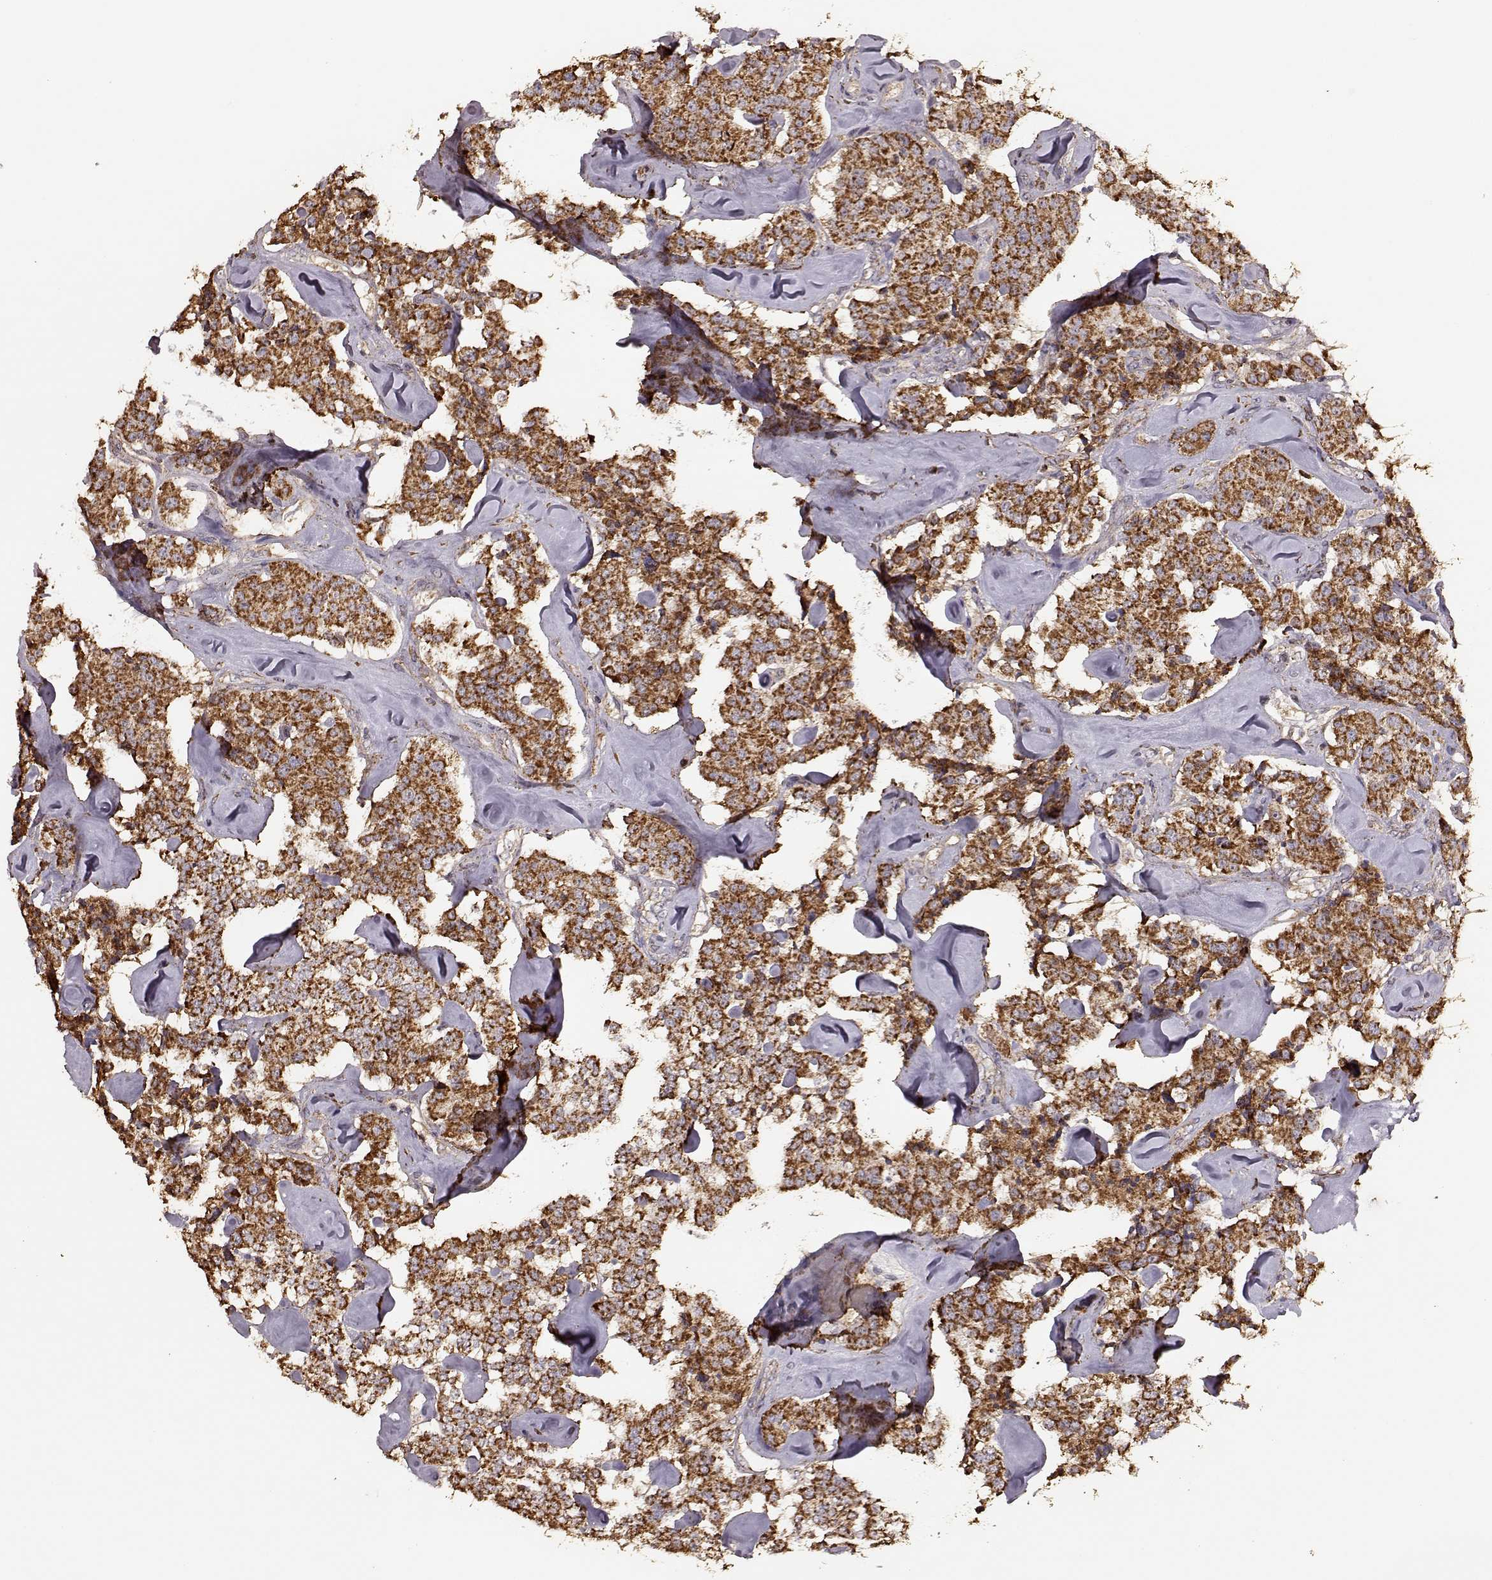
{"staining": {"intensity": "strong", "quantity": ">75%", "location": "cytoplasmic/membranous"}, "tissue": "carcinoid", "cell_type": "Tumor cells", "image_type": "cancer", "snomed": [{"axis": "morphology", "description": "Carcinoid, malignant, NOS"}, {"axis": "topography", "description": "Pancreas"}], "caption": "Human carcinoid (malignant) stained for a protein (brown) shows strong cytoplasmic/membranous positive expression in about >75% of tumor cells.", "gene": "PTGES2", "patient": {"sex": "male", "age": 41}}